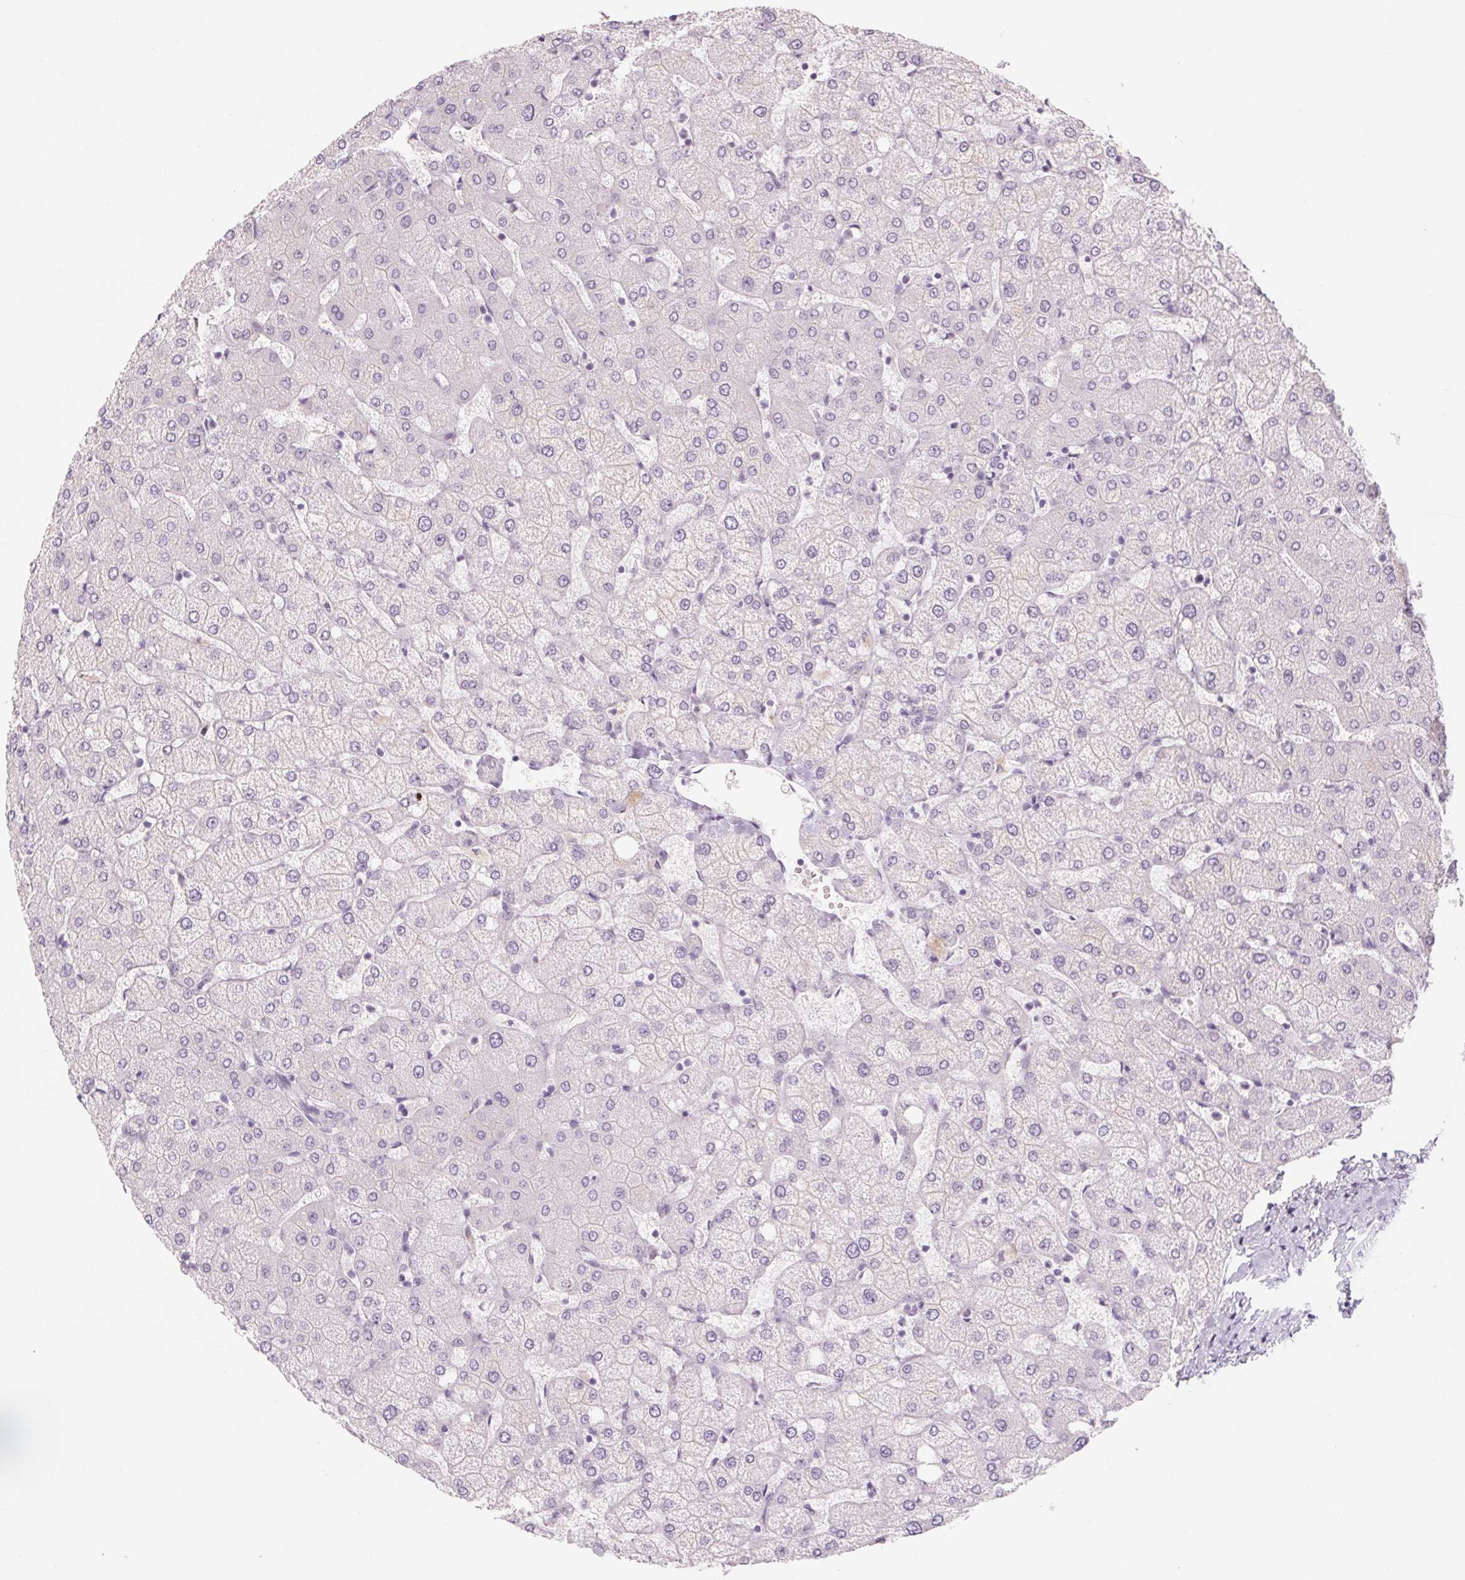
{"staining": {"intensity": "negative", "quantity": "none", "location": "none"}, "tissue": "liver", "cell_type": "Cholangiocytes", "image_type": "normal", "snomed": [{"axis": "morphology", "description": "Normal tissue, NOS"}, {"axis": "topography", "description": "Liver"}], "caption": "The photomicrograph exhibits no significant staining in cholangiocytes of liver. Brightfield microscopy of immunohistochemistry stained with DAB (3,3'-diaminobenzidine) (brown) and hematoxylin (blue), captured at high magnification.", "gene": "POU1F1", "patient": {"sex": "female", "age": 54}}